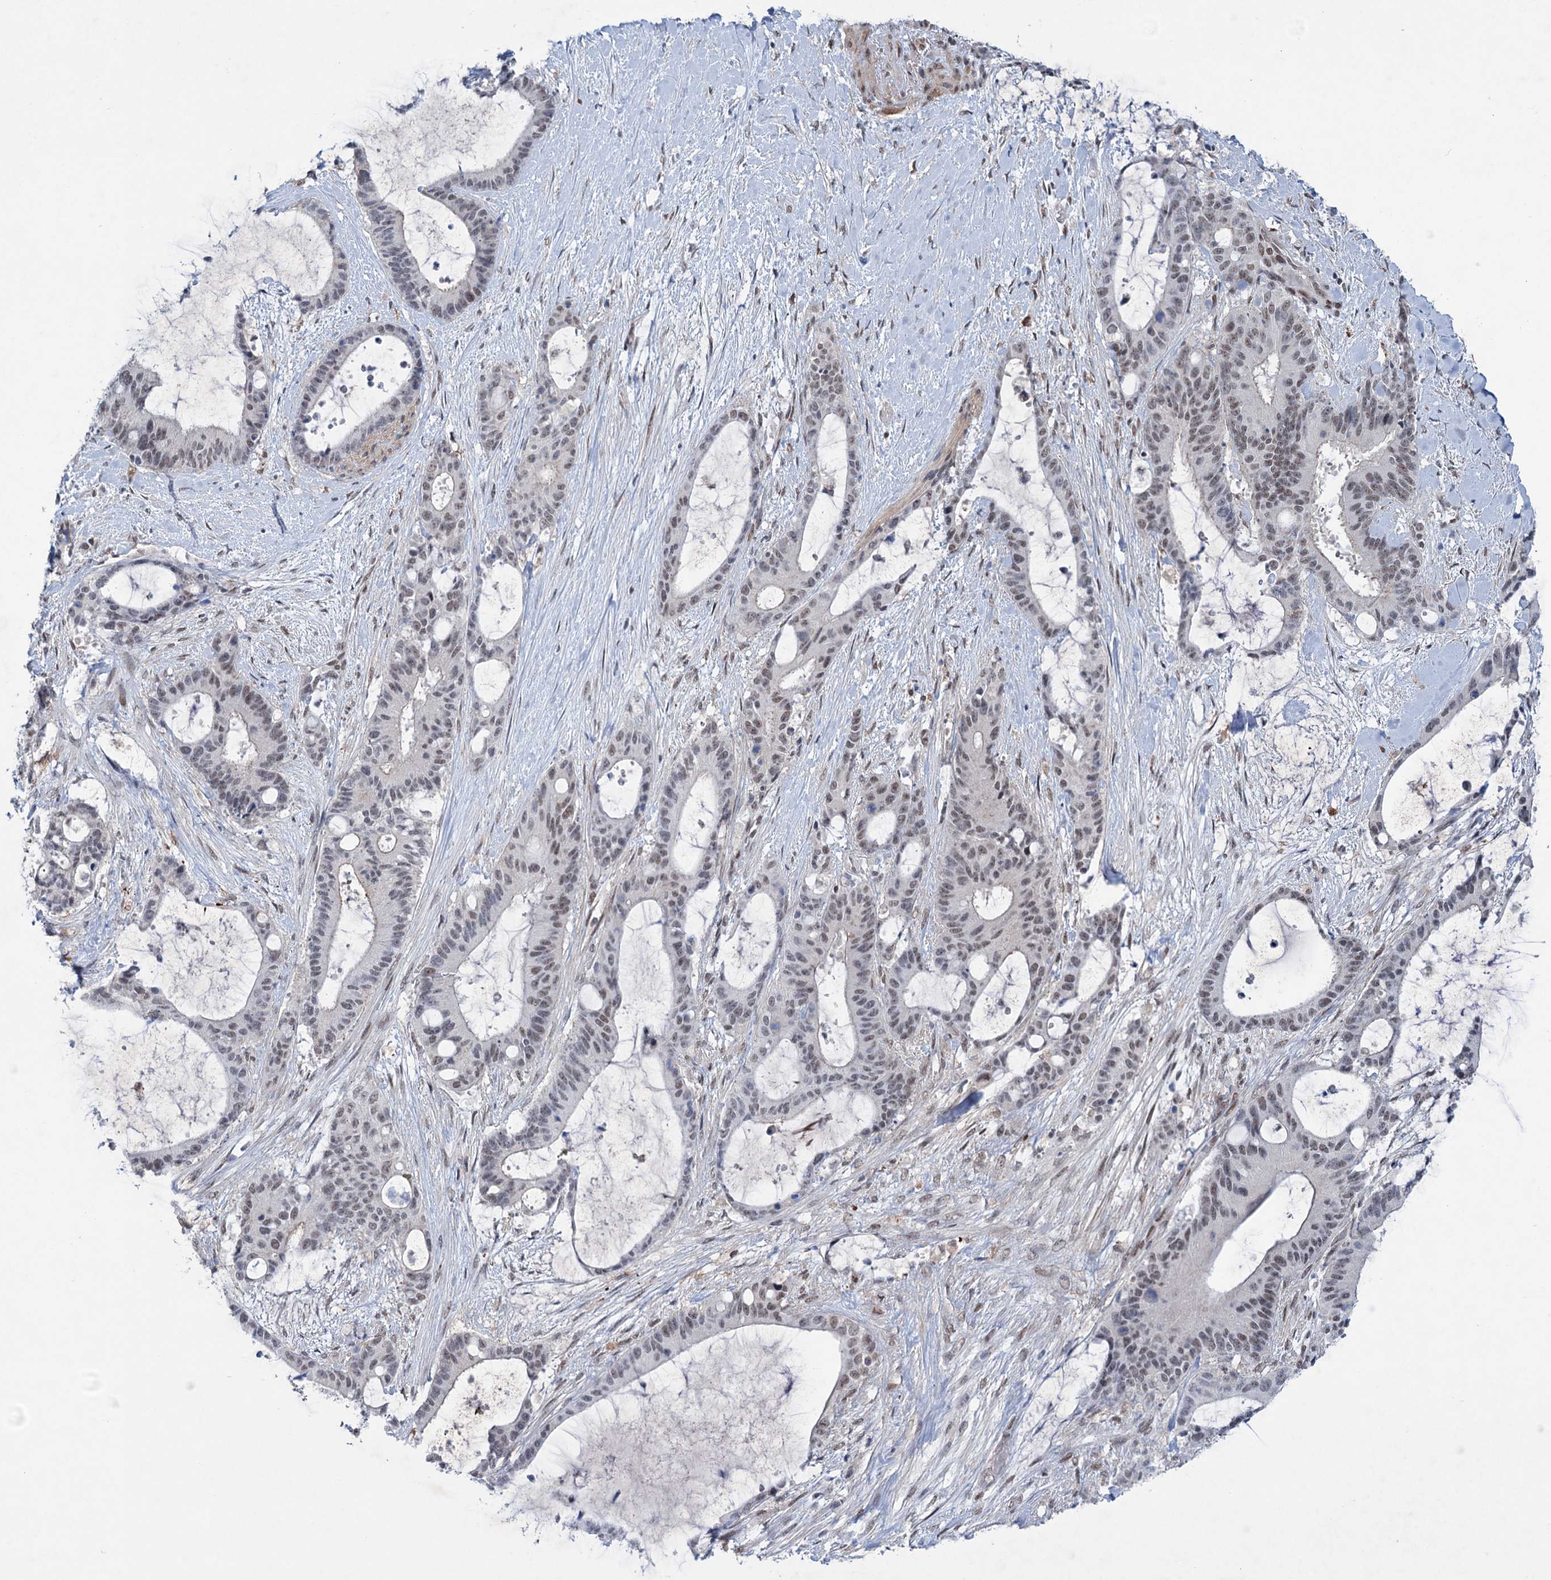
{"staining": {"intensity": "weak", "quantity": "25%-75%", "location": "nuclear"}, "tissue": "liver cancer", "cell_type": "Tumor cells", "image_type": "cancer", "snomed": [{"axis": "morphology", "description": "Normal tissue, NOS"}, {"axis": "morphology", "description": "Cholangiocarcinoma"}, {"axis": "topography", "description": "Liver"}, {"axis": "topography", "description": "Peripheral nerve tissue"}], "caption": "A brown stain labels weak nuclear expression of a protein in liver cholangiocarcinoma tumor cells. The staining was performed using DAB to visualize the protein expression in brown, while the nuclei were stained in blue with hematoxylin (Magnification: 20x).", "gene": "FAM53A", "patient": {"sex": "female", "age": 73}}